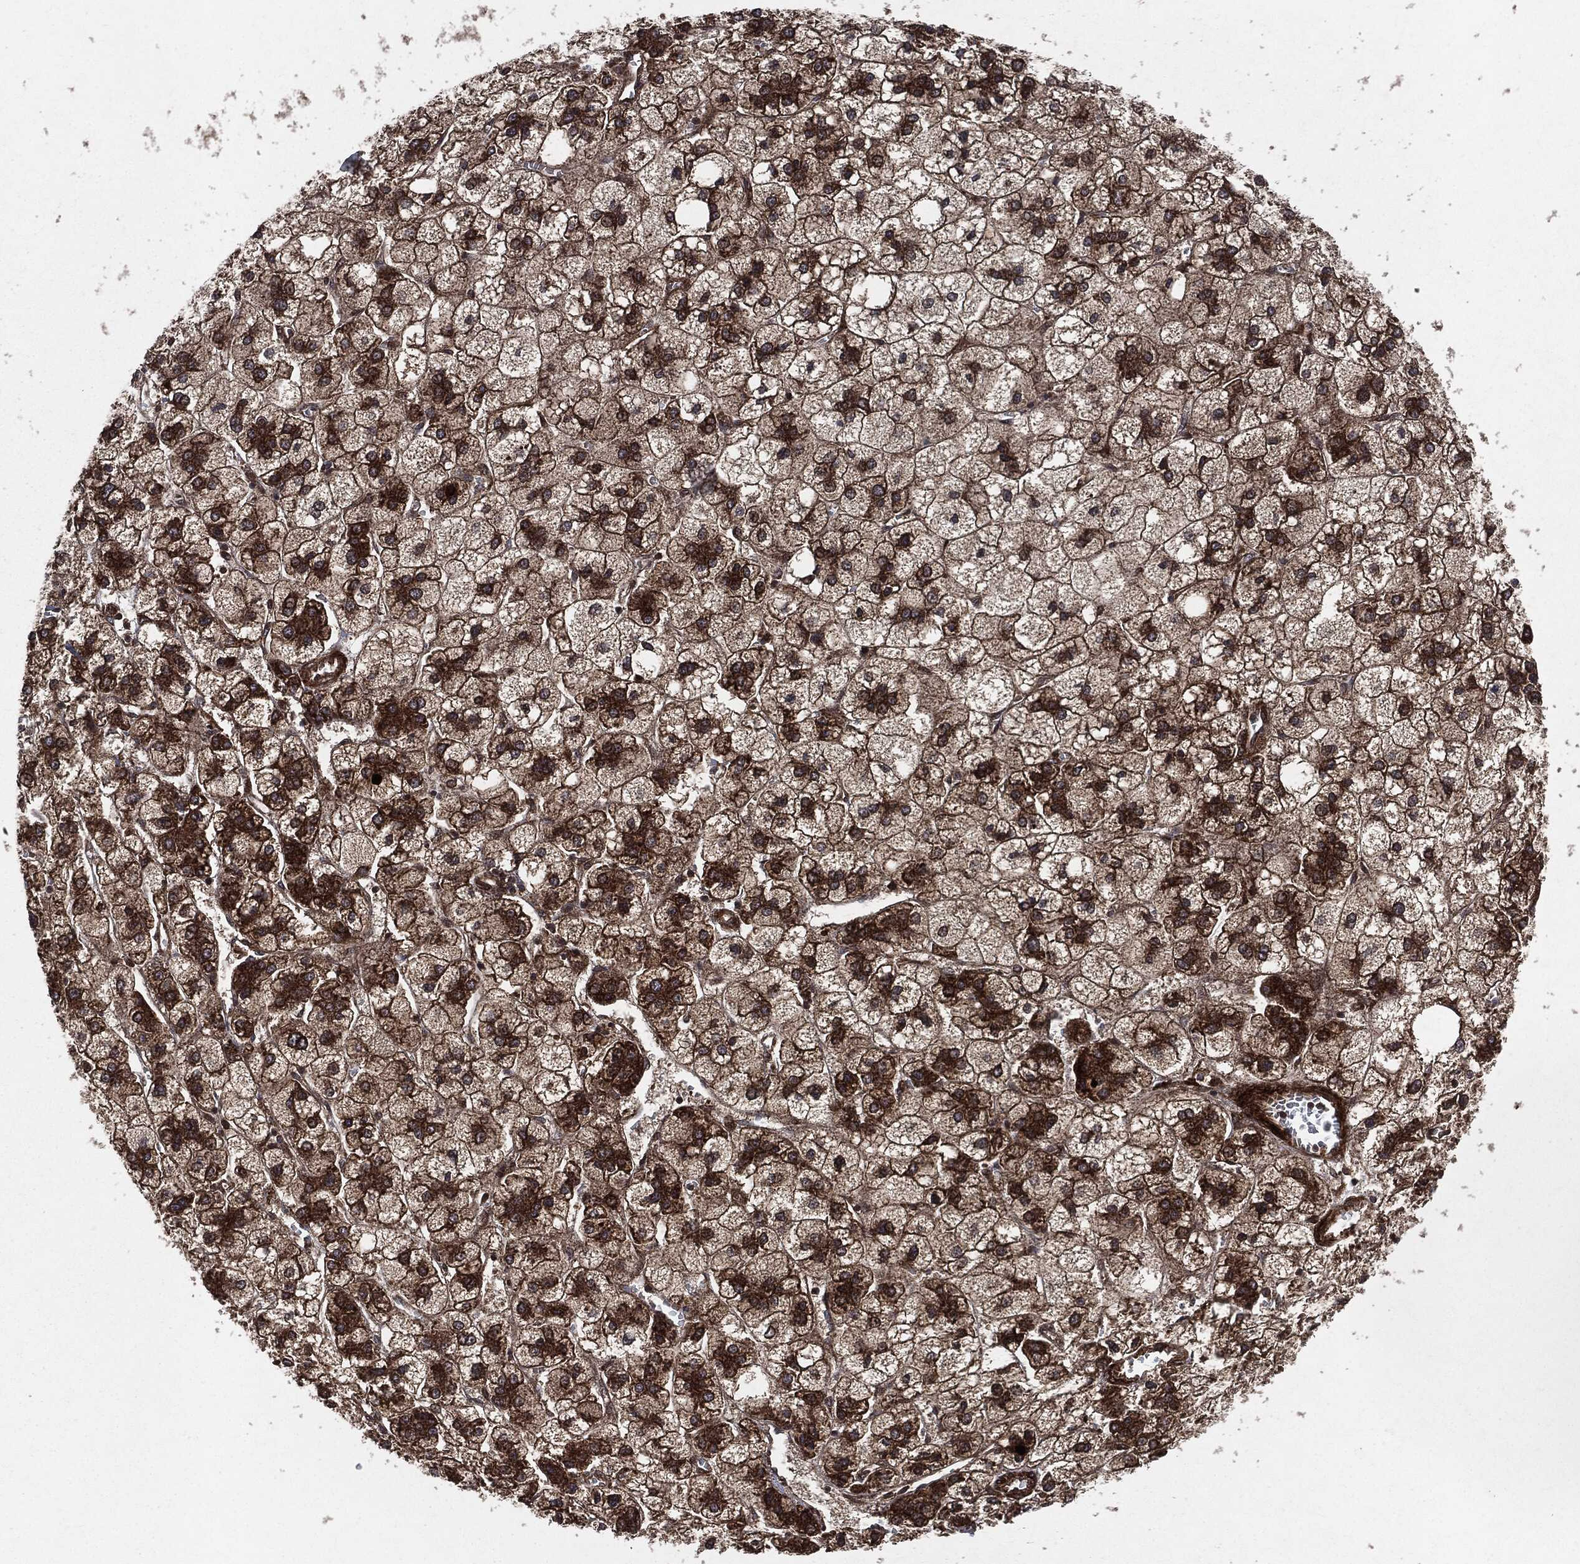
{"staining": {"intensity": "strong", "quantity": "25%-75%", "location": "cytoplasmic/membranous"}, "tissue": "liver cancer", "cell_type": "Tumor cells", "image_type": "cancer", "snomed": [{"axis": "morphology", "description": "Carcinoma, Hepatocellular, NOS"}, {"axis": "topography", "description": "Liver"}], "caption": "There is high levels of strong cytoplasmic/membranous positivity in tumor cells of hepatocellular carcinoma (liver), as demonstrated by immunohistochemical staining (brown color).", "gene": "RAF1", "patient": {"sex": "male", "age": 73}}